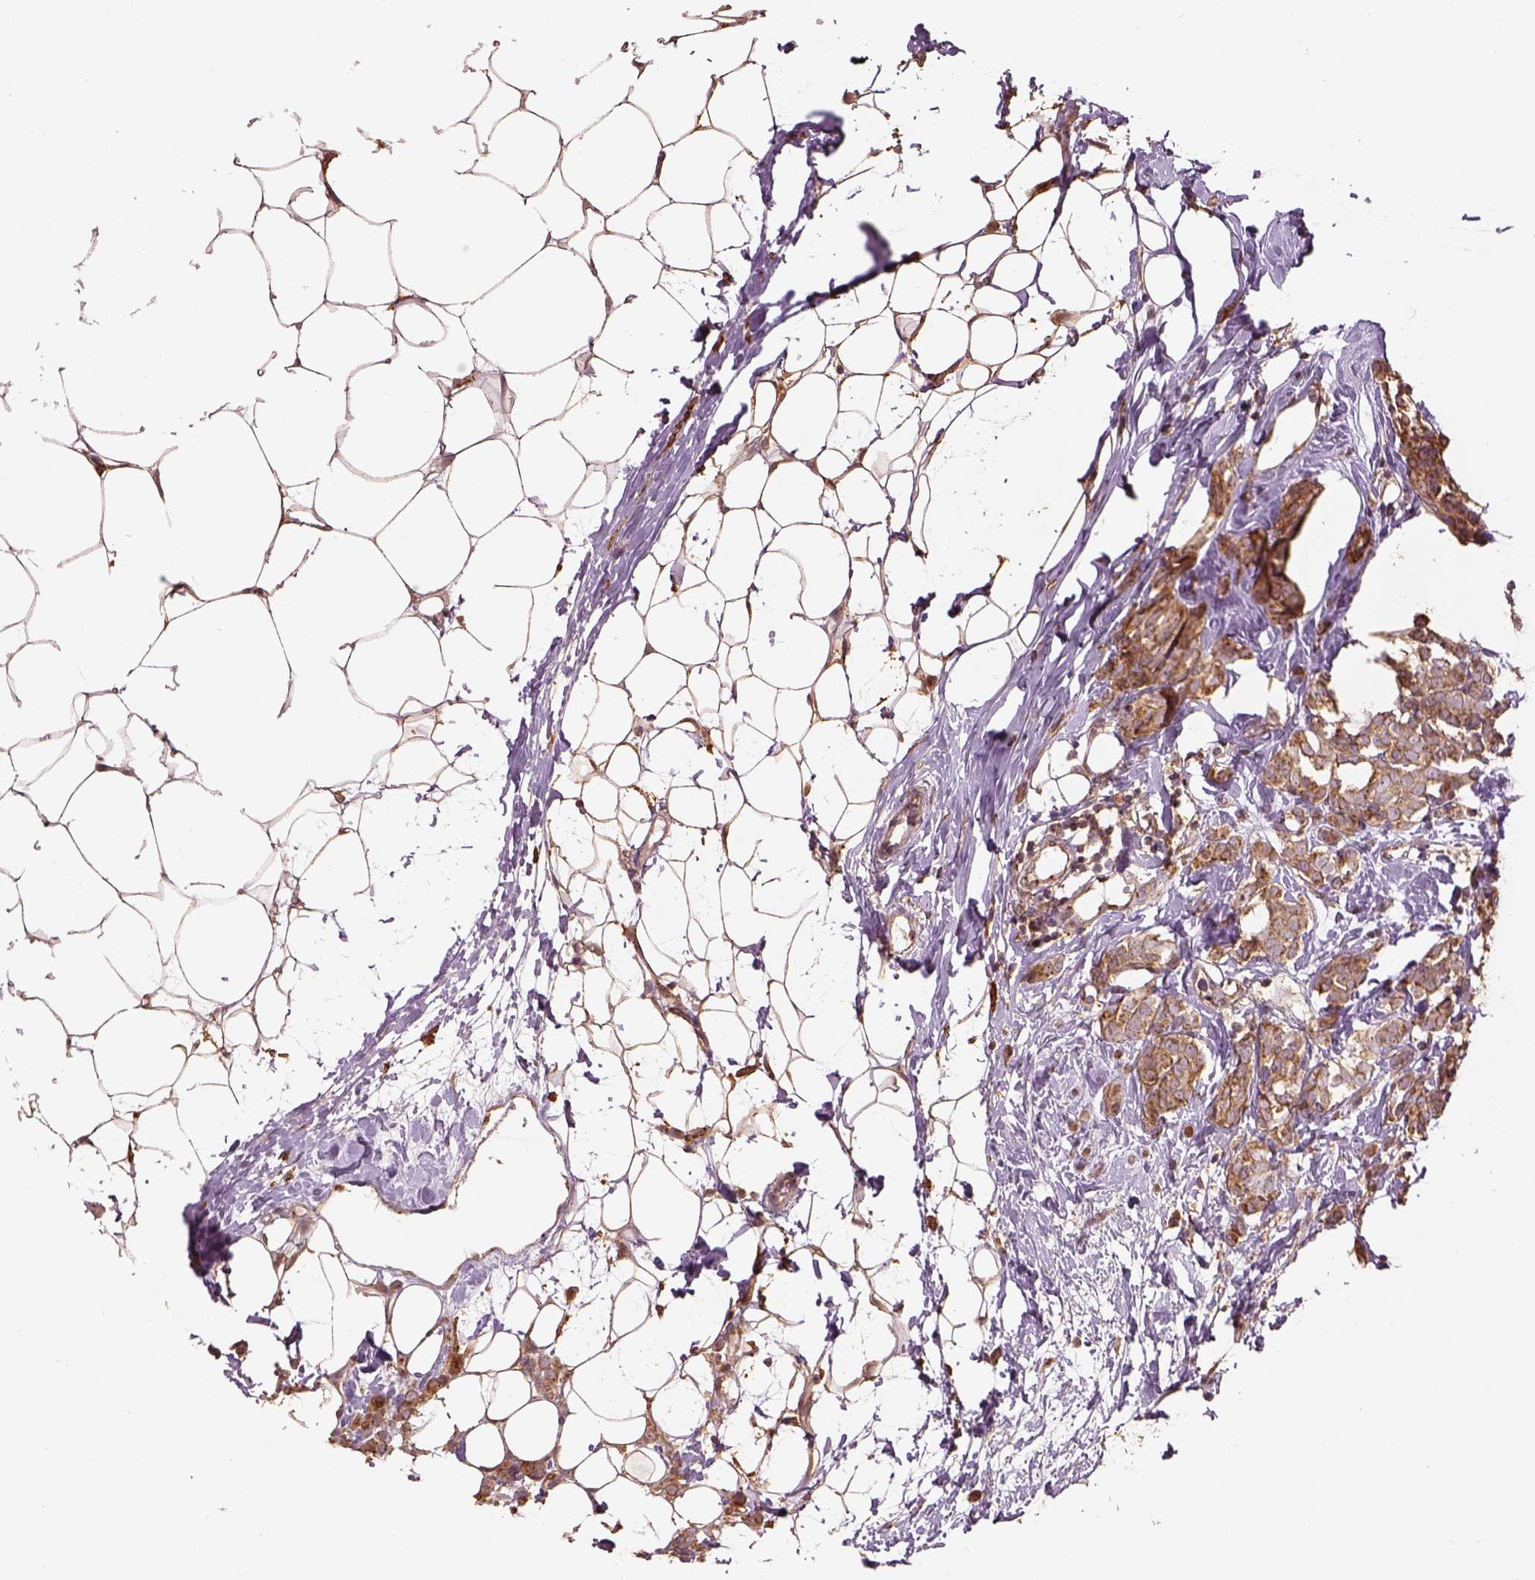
{"staining": {"intensity": "moderate", "quantity": ">75%", "location": "cytoplasmic/membranous"}, "tissue": "breast cancer", "cell_type": "Tumor cells", "image_type": "cancer", "snomed": [{"axis": "morphology", "description": "Lobular carcinoma"}, {"axis": "topography", "description": "Breast"}], "caption": "Breast cancer stained with IHC displays moderate cytoplasmic/membranous positivity in about >75% of tumor cells.", "gene": "AP1B1", "patient": {"sex": "female", "age": 49}}